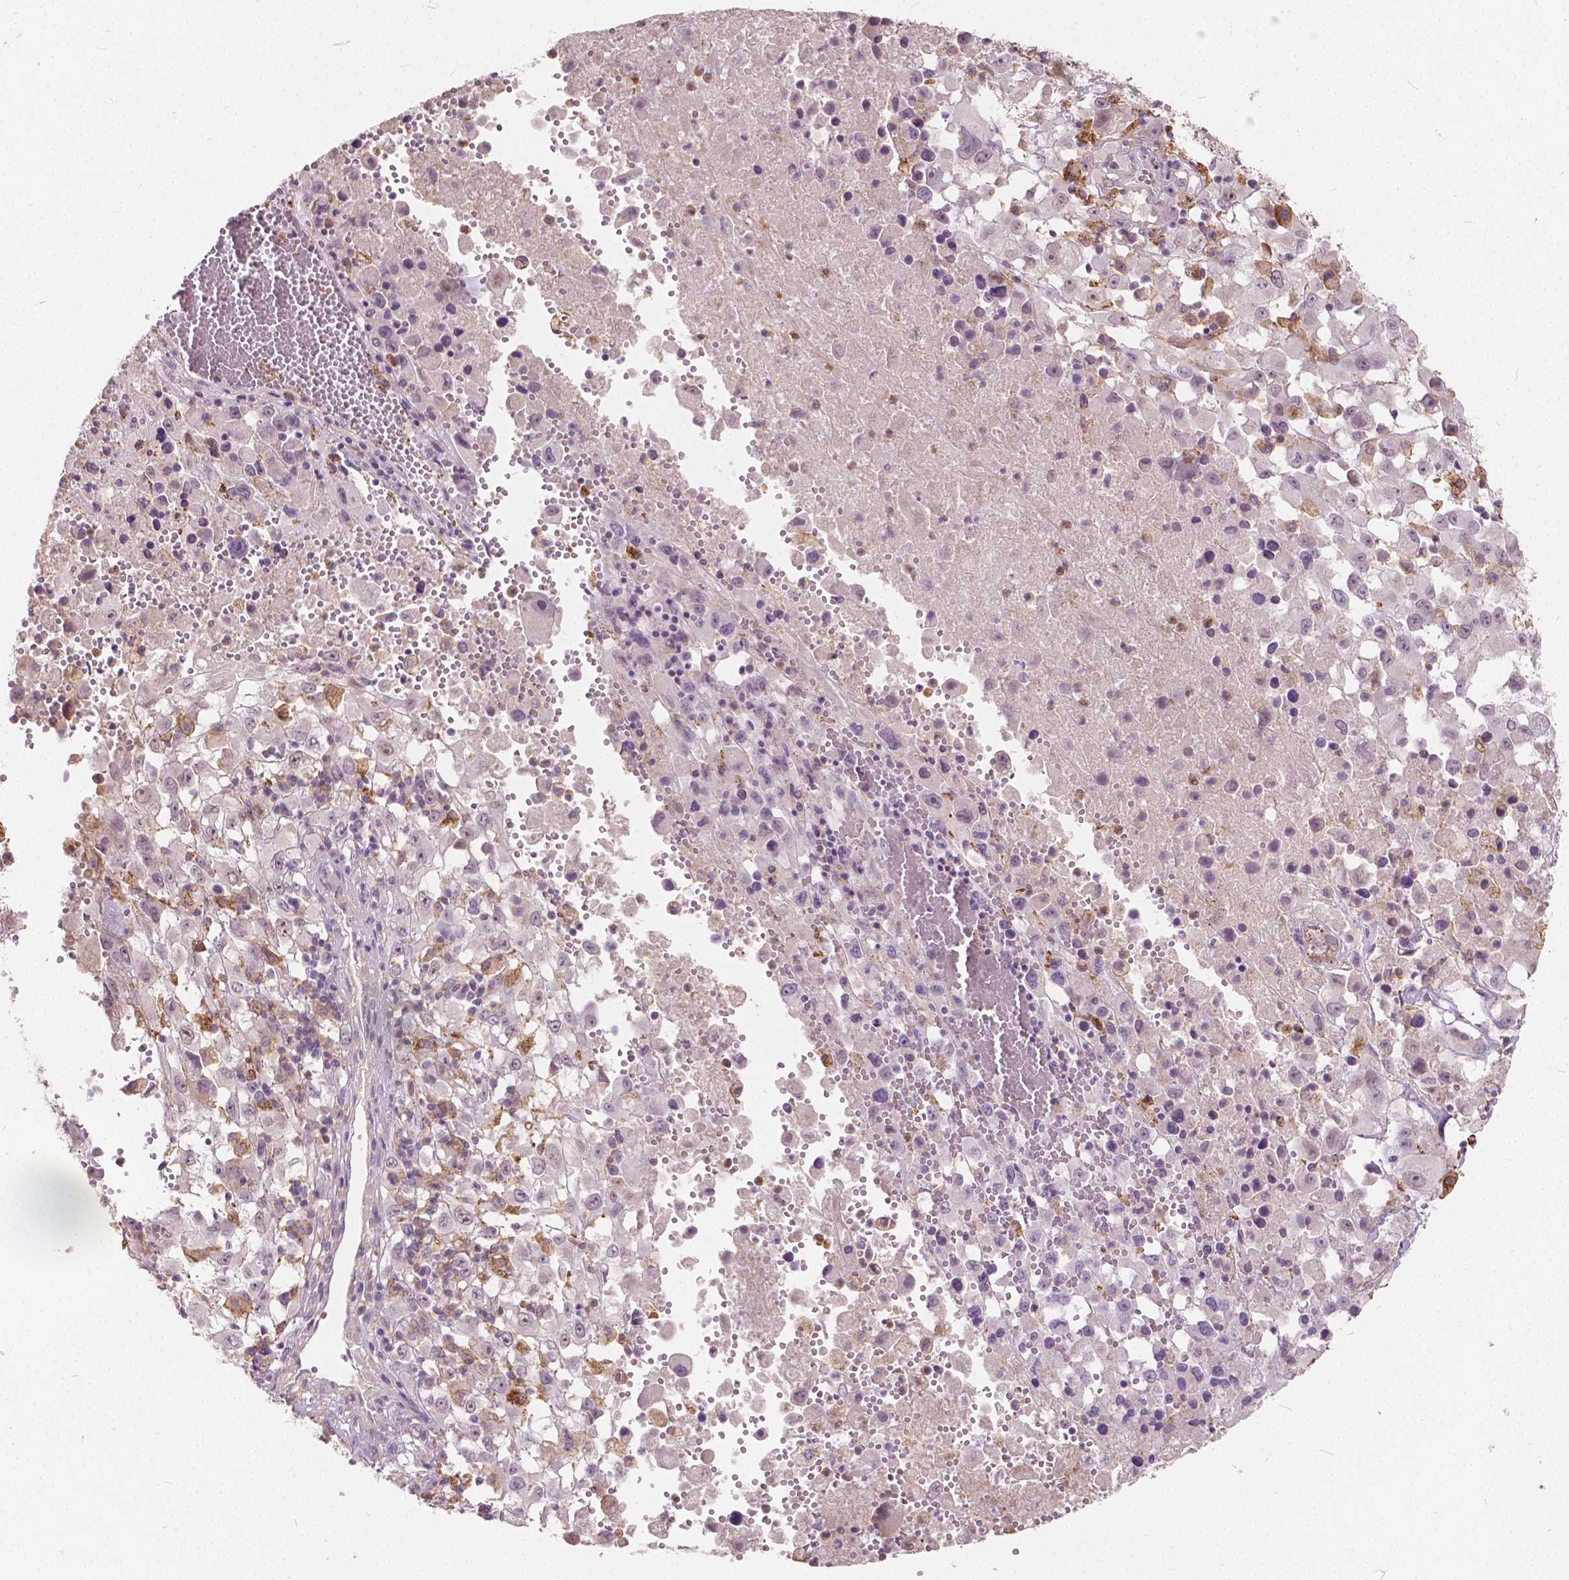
{"staining": {"intensity": "negative", "quantity": "none", "location": "none"}, "tissue": "melanoma", "cell_type": "Tumor cells", "image_type": "cancer", "snomed": [{"axis": "morphology", "description": "Malignant melanoma, Metastatic site"}, {"axis": "topography", "description": "Soft tissue"}], "caption": "This is an immunohistochemistry image of human malignant melanoma (metastatic site). There is no expression in tumor cells.", "gene": "DLX6", "patient": {"sex": "male", "age": 50}}